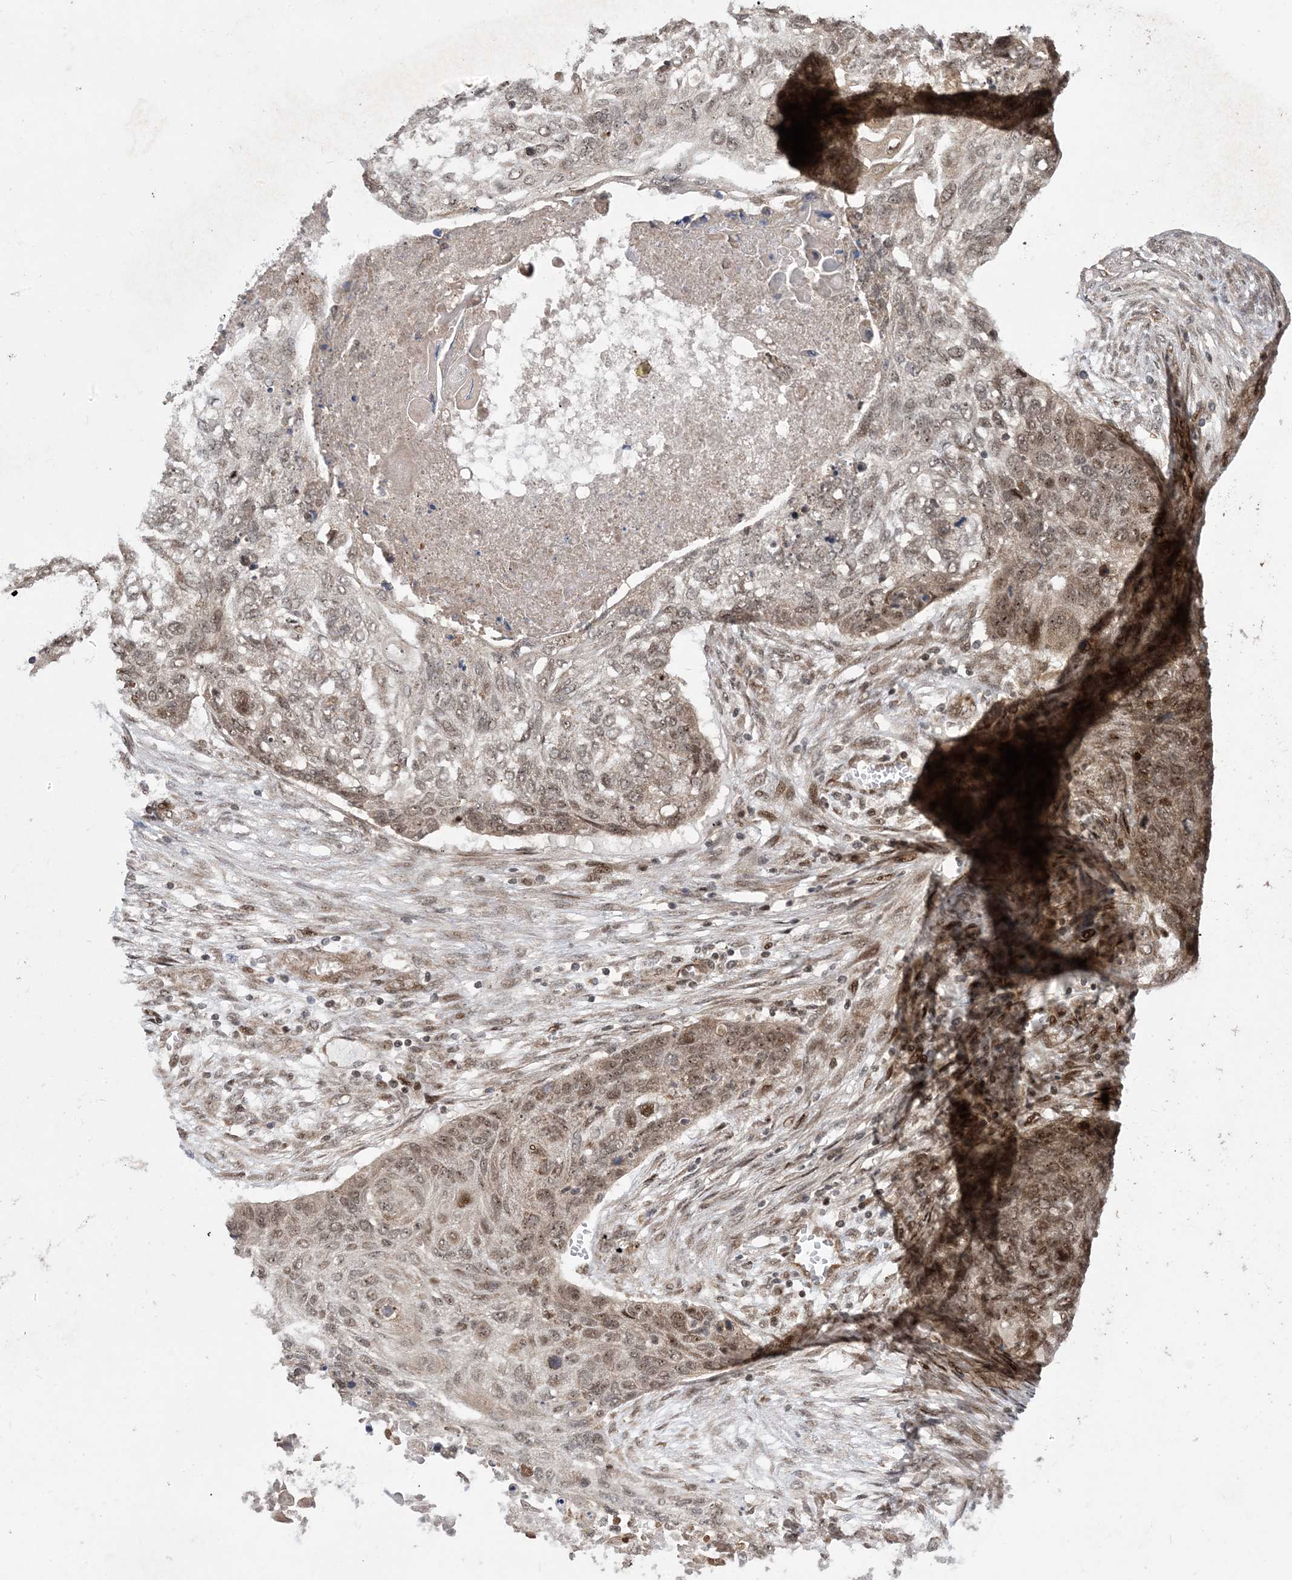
{"staining": {"intensity": "moderate", "quantity": "25%-75%", "location": "nuclear"}, "tissue": "lung cancer", "cell_type": "Tumor cells", "image_type": "cancer", "snomed": [{"axis": "morphology", "description": "Squamous cell carcinoma, NOS"}, {"axis": "topography", "description": "Lung"}], "caption": "Lung squamous cell carcinoma stained with a brown dye reveals moderate nuclear positive staining in about 25%-75% of tumor cells.", "gene": "FAM9B", "patient": {"sex": "female", "age": 63}}